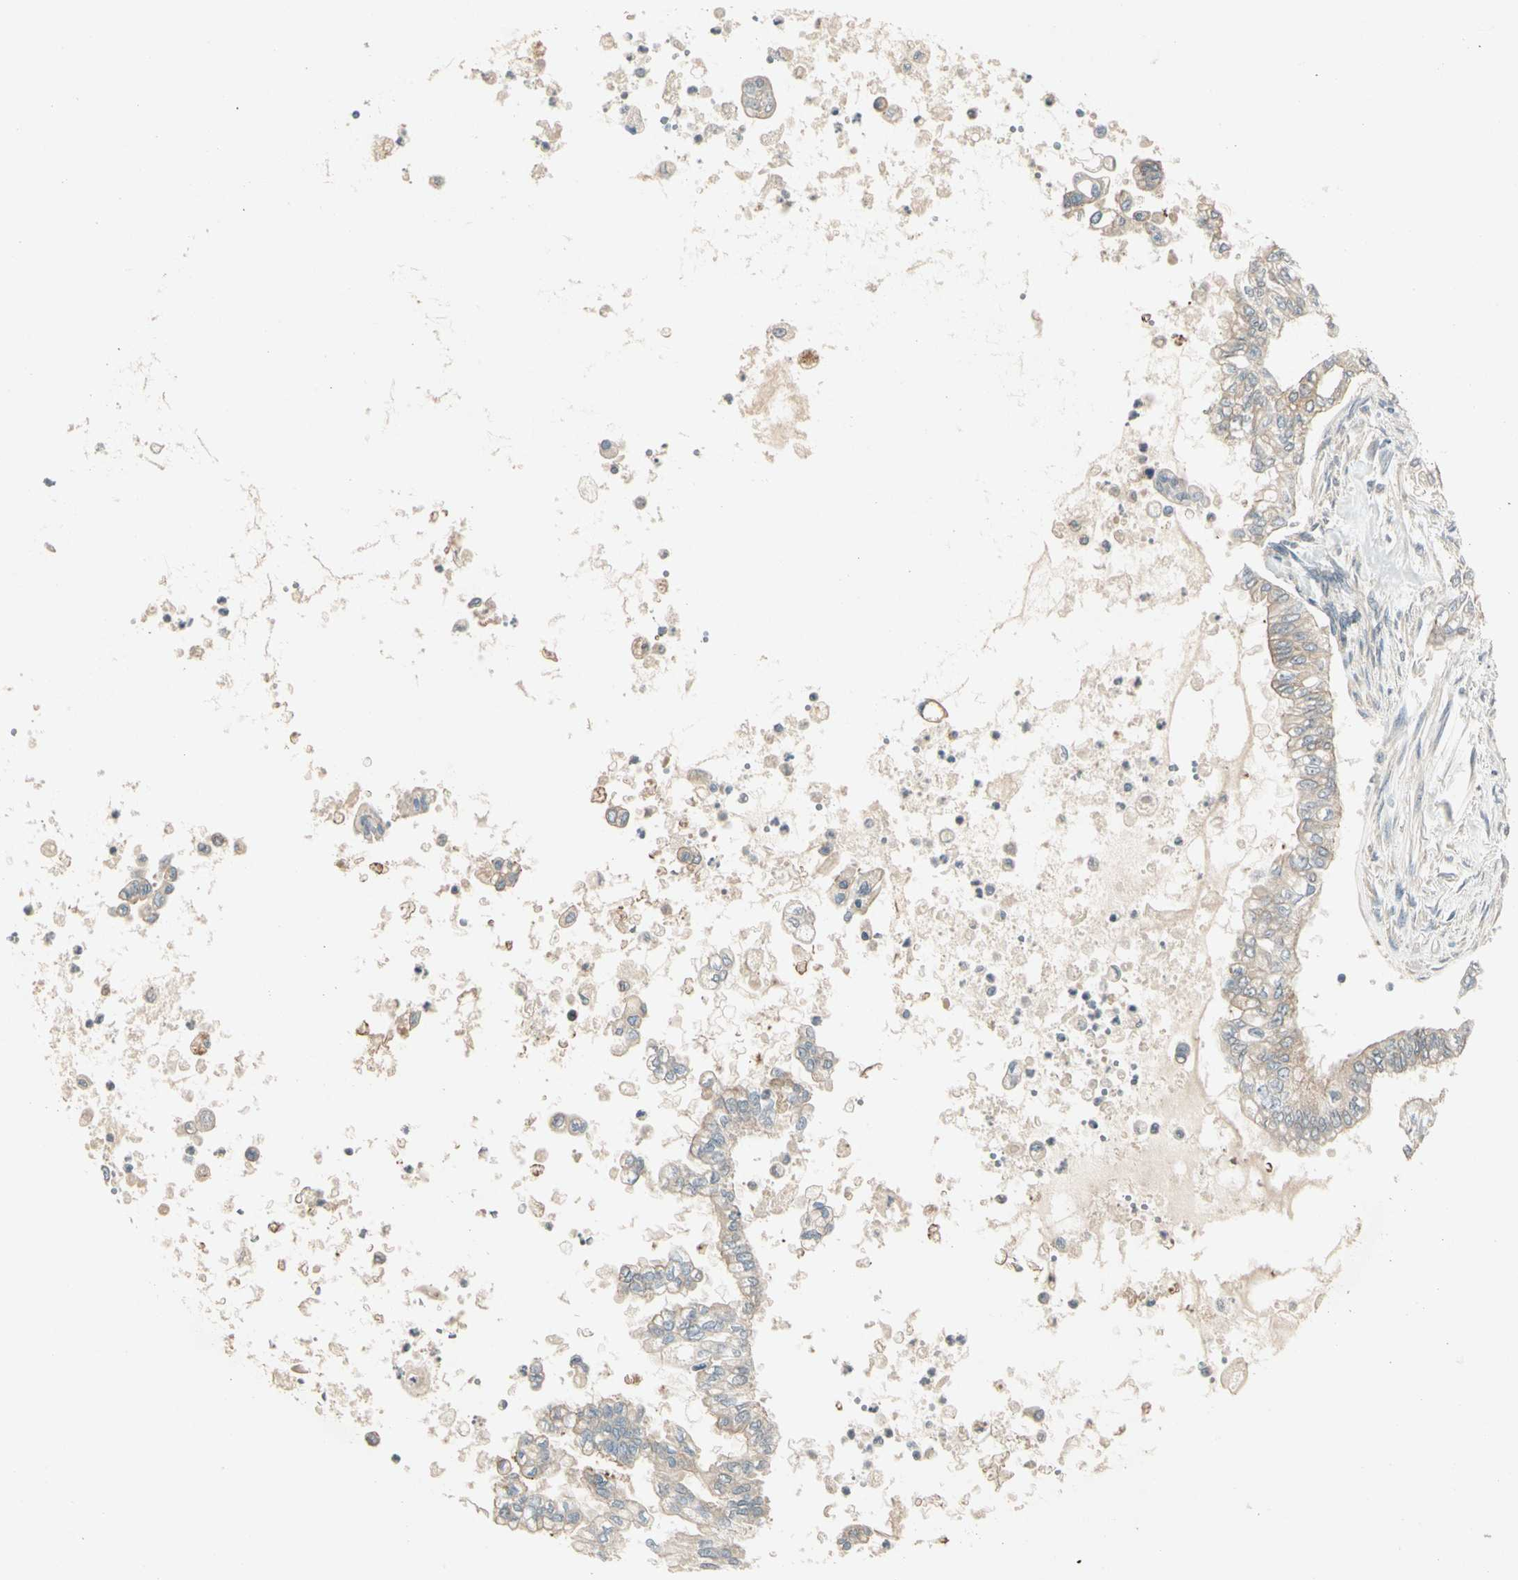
{"staining": {"intensity": "weak", "quantity": ">75%", "location": "cytoplasmic/membranous"}, "tissue": "pancreatic cancer", "cell_type": "Tumor cells", "image_type": "cancer", "snomed": [{"axis": "morphology", "description": "Normal tissue, NOS"}, {"axis": "topography", "description": "Pancreas"}], "caption": "Immunohistochemical staining of pancreatic cancer demonstrates low levels of weak cytoplasmic/membranous protein expression in approximately >75% of tumor cells.", "gene": "IL1R1", "patient": {"sex": "male", "age": 42}}